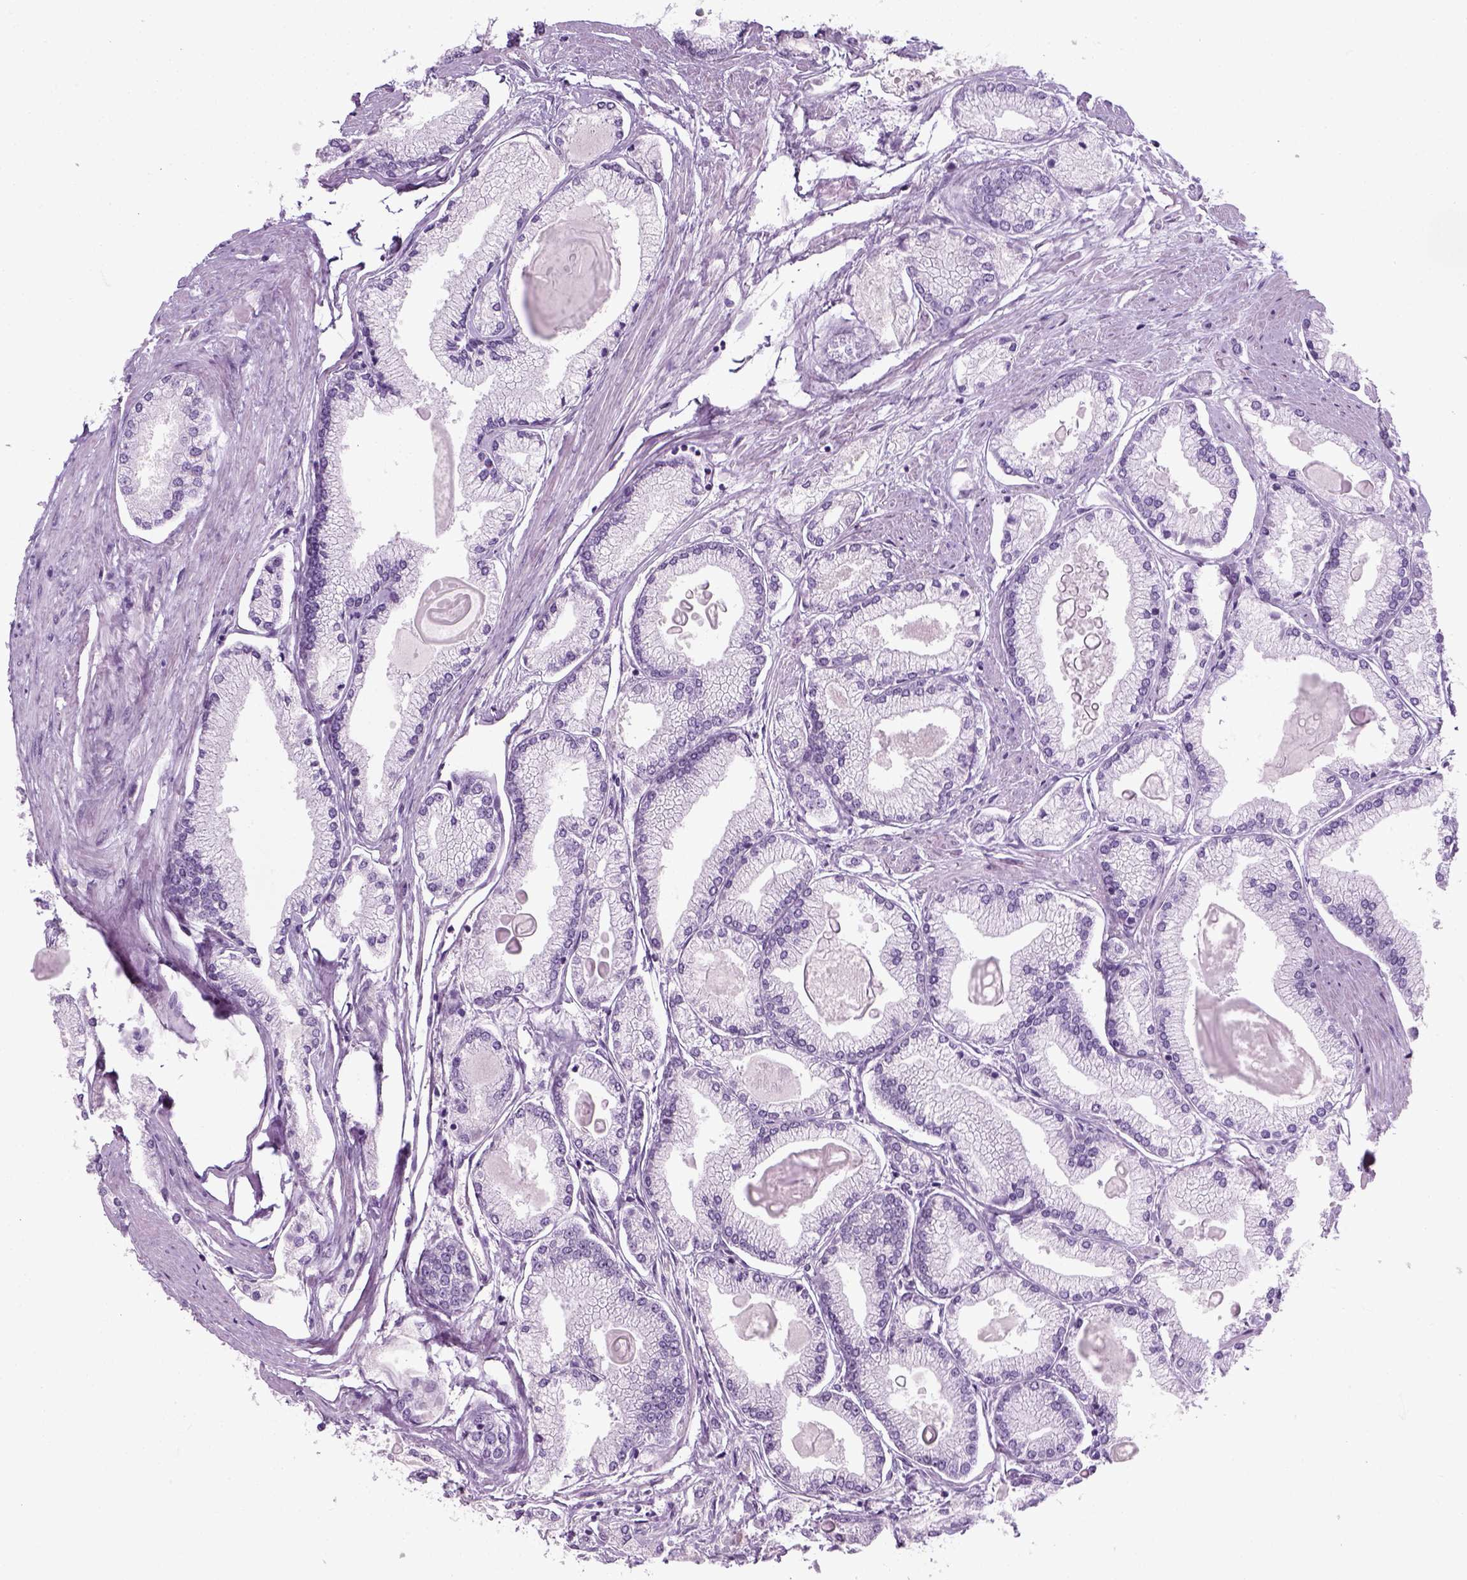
{"staining": {"intensity": "negative", "quantity": "none", "location": "none"}, "tissue": "prostate cancer", "cell_type": "Tumor cells", "image_type": "cancer", "snomed": [{"axis": "morphology", "description": "Adenocarcinoma, High grade"}, {"axis": "topography", "description": "Prostate"}], "caption": "Immunohistochemistry of human prostate cancer (high-grade adenocarcinoma) shows no positivity in tumor cells.", "gene": "SLC12A5", "patient": {"sex": "male", "age": 68}}